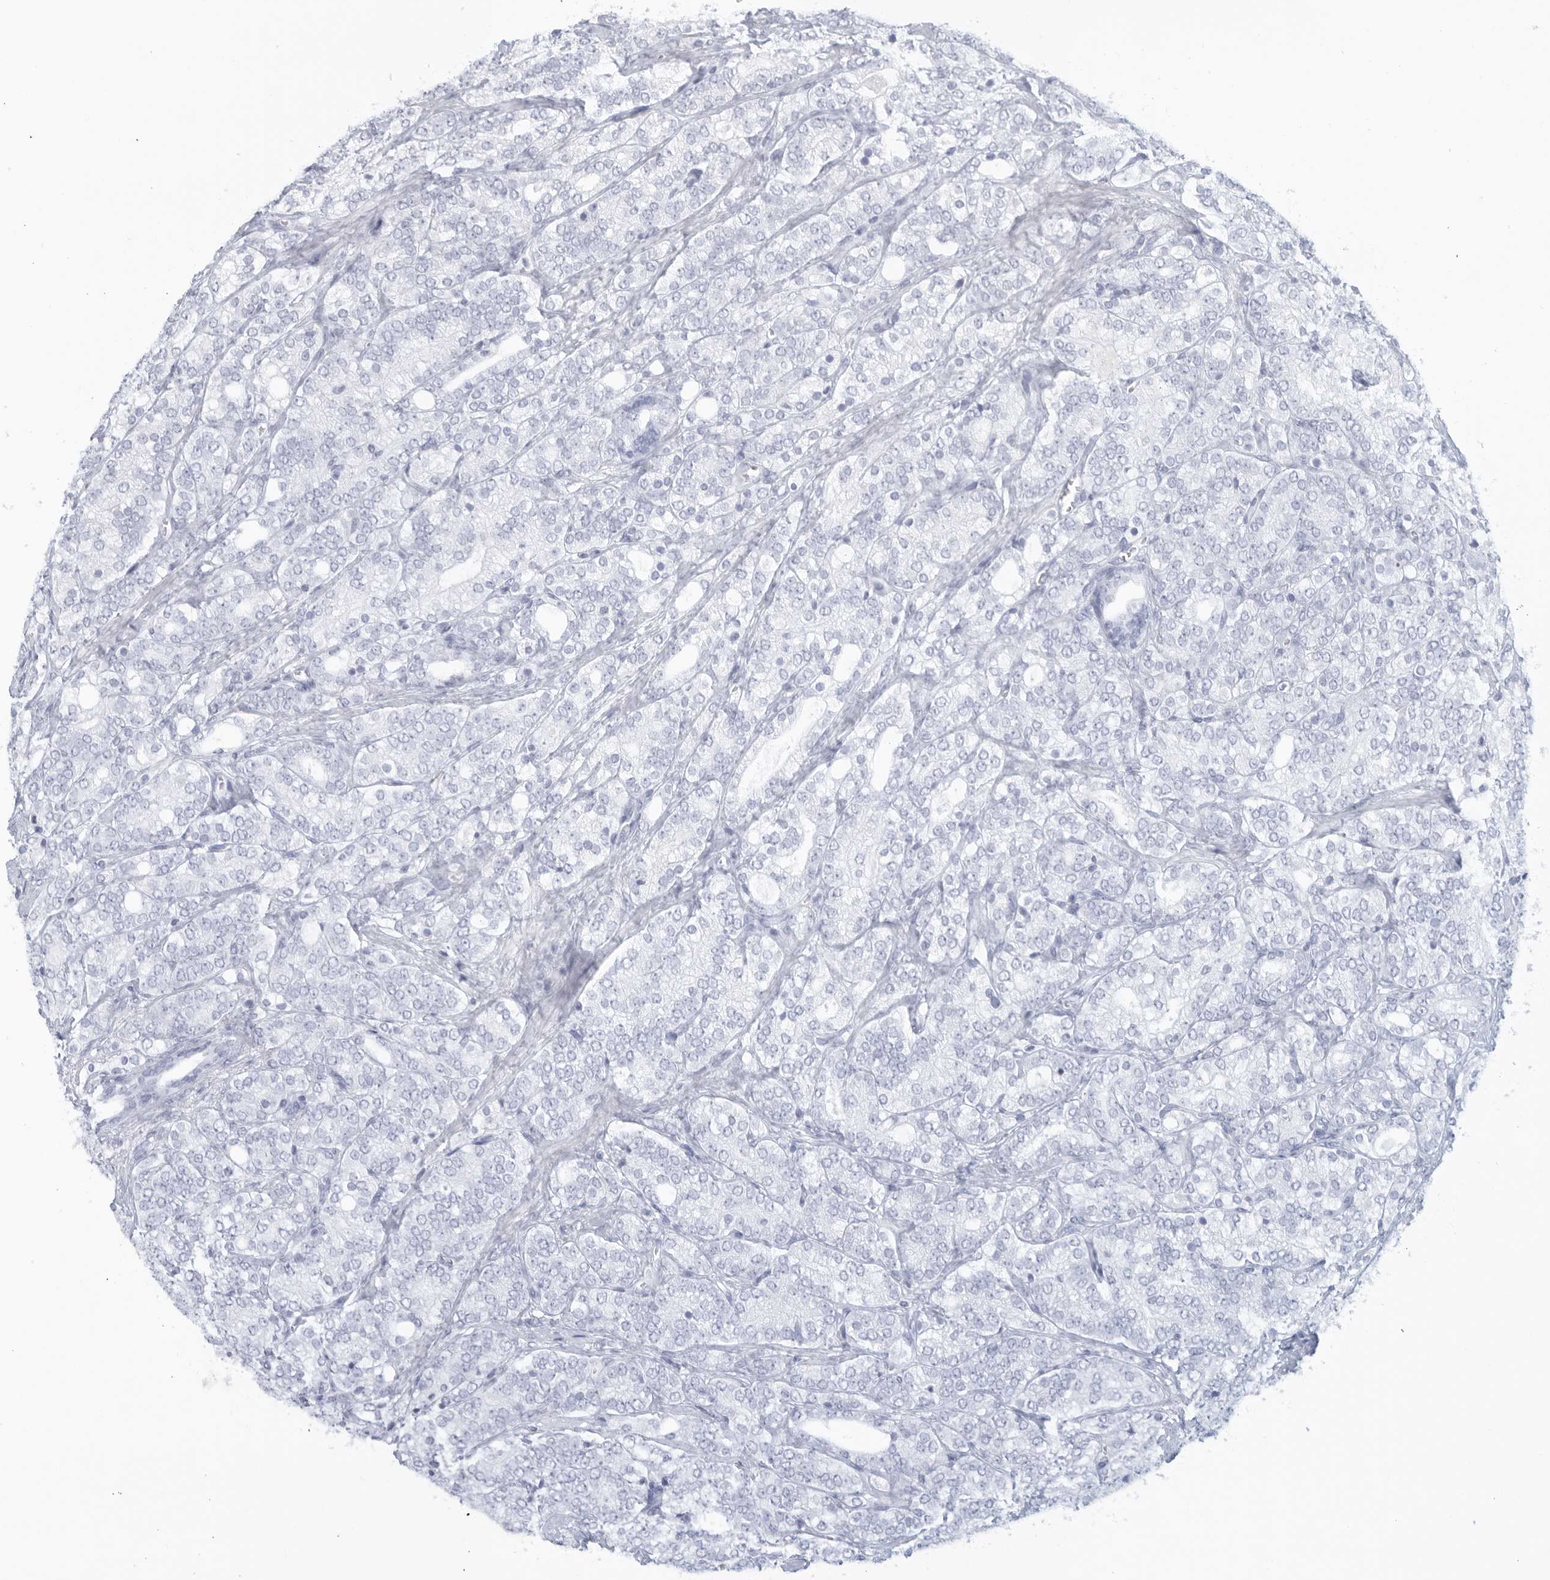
{"staining": {"intensity": "negative", "quantity": "none", "location": "none"}, "tissue": "prostate cancer", "cell_type": "Tumor cells", "image_type": "cancer", "snomed": [{"axis": "morphology", "description": "Adenocarcinoma, High grade"}, {"axis": "topography", "description": "Prostate"}], "caption": "This is an immunohistochemistry image of human prostate cancer (high-grade adenocarcinoma). There is no expression in tumor cells.", "gene": "FGG", "patient": {"sex": "male", "age": 57}}